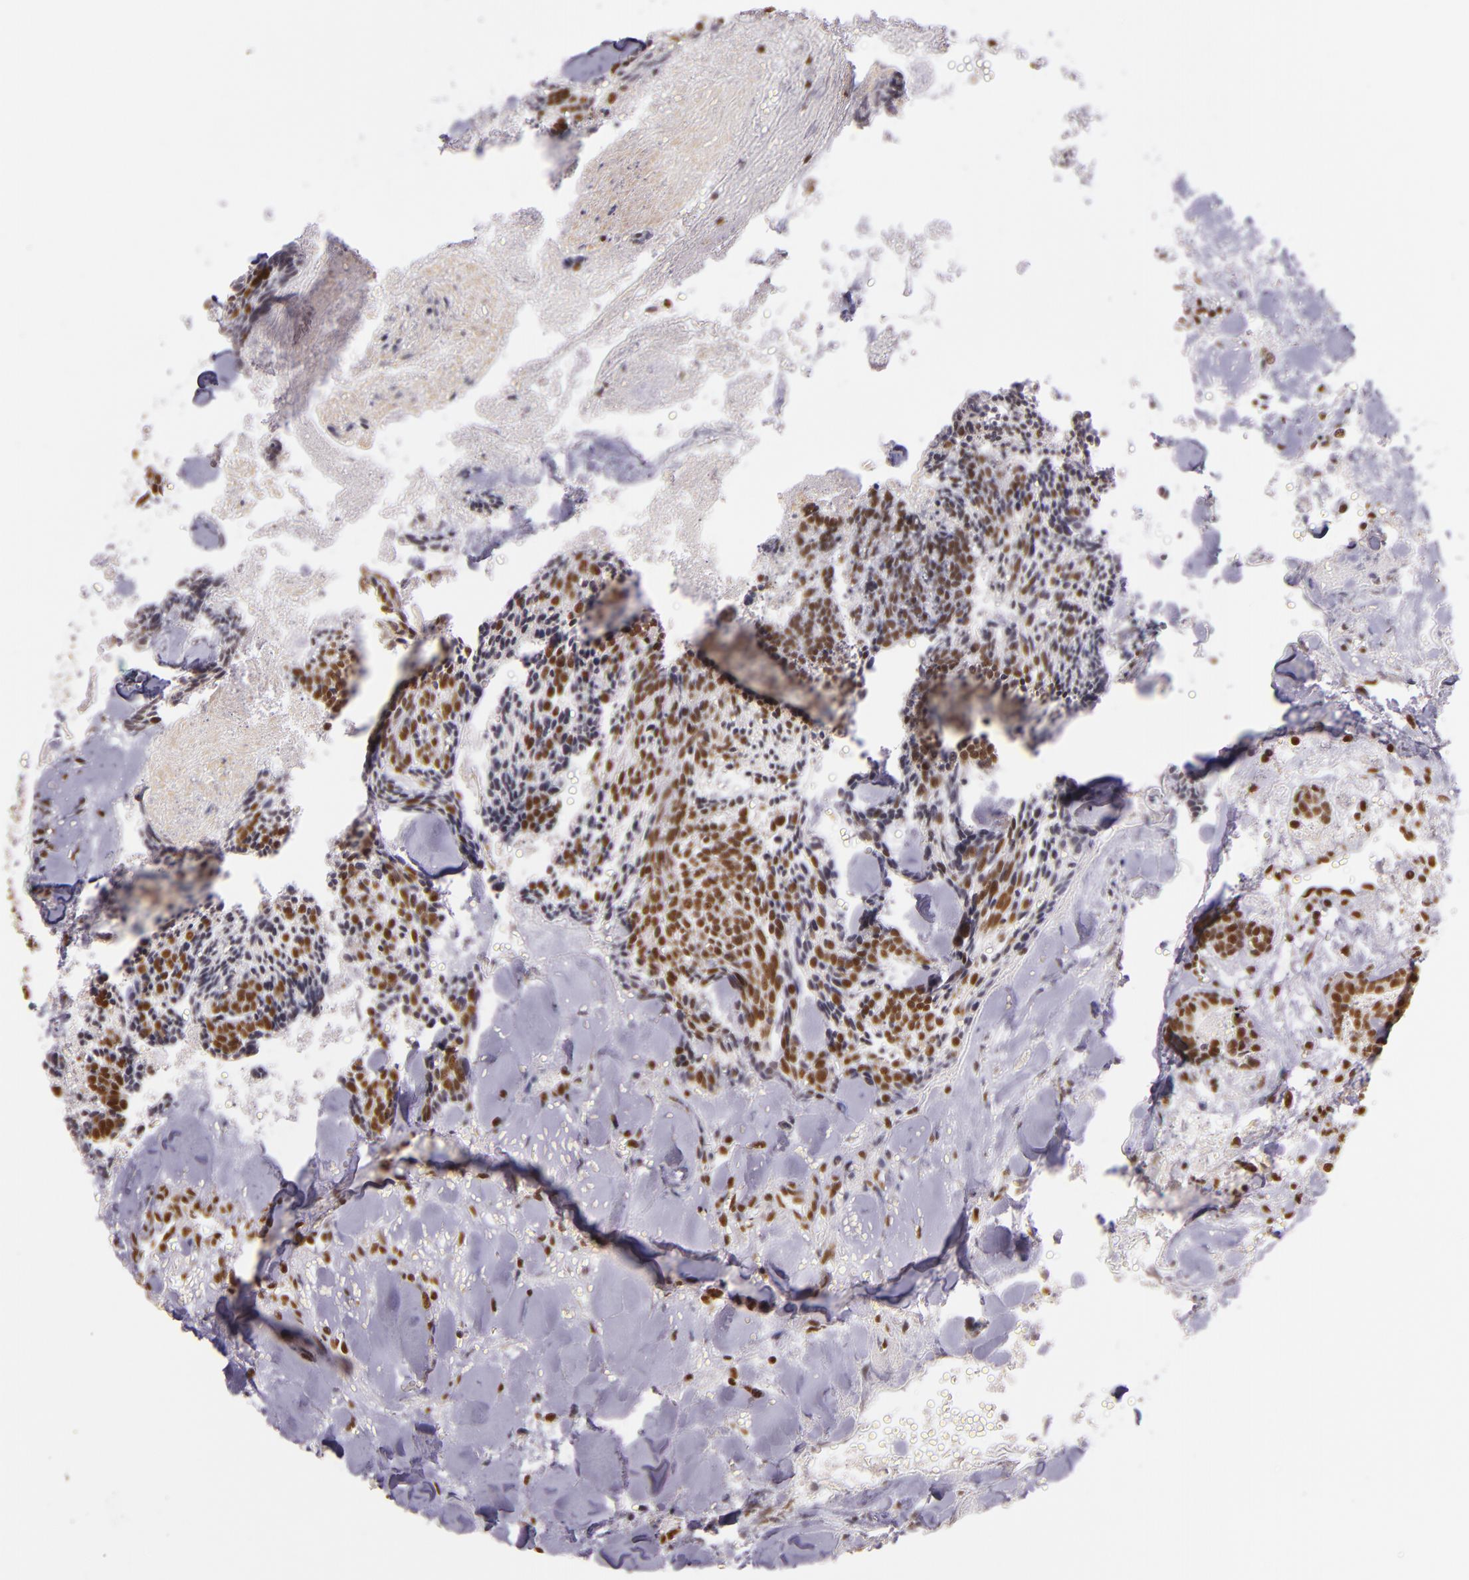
{"staining": {"intensity": "moderate", "quantity": ">75%", "location": "nuclear"}, "tissue": "head and neck cancer", "cell_type": "Tumor cells", "image_type": "cancer", "snomed": [{"axis": "morphology", "description": "Squamous cell carcinoma, NOS"}, {"axis": "topography", "description": "Salivary gland"}, {"axis": "topography", "description": "Head-Neck"}], "caption": "Protein staining of head and neck cancer tissue exhibits moderate nuclear positivity in approximately >75% of tumor cells.", "gene": "USF1", "patient": {"sex": "male", "age": 70}}